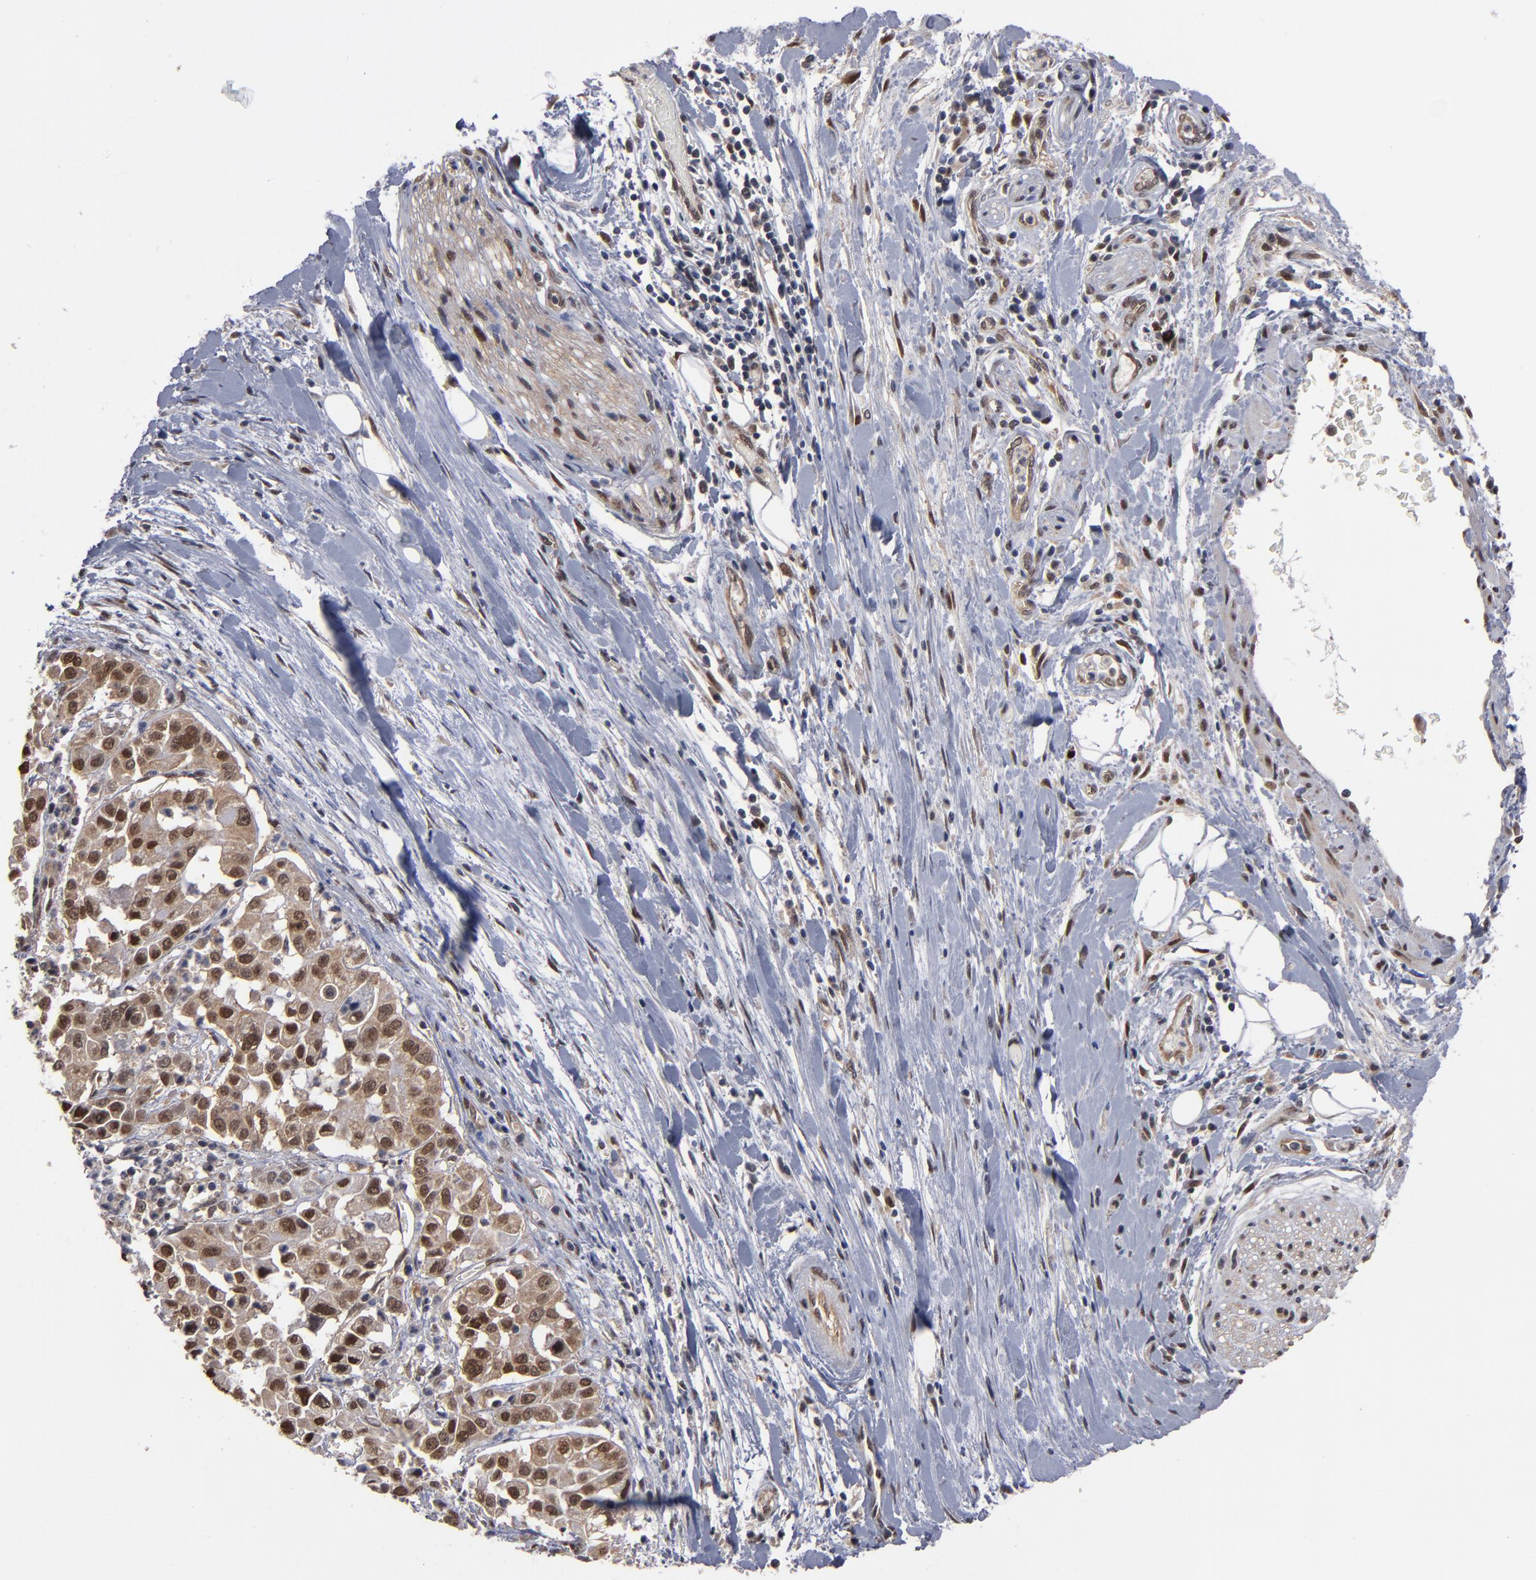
{"staining": {"intensity": "weak", "quantity": ">75%", "location": "cytoplasmic/membranous,nuclear"}, "tissue": "pancreatic cancer", "cell_type": "Tumor cells", "image_type": "cancer", "snomed": [{"axis": "morphology", "description": "Adenocarcinoma, NOS"}, {"axis": "topography", "description": "Pancreas"}], "caption": "Tumor cells exhibit low levels of weak cytoplasmic/membranous and nuclear positivity in approximately >75% of cells in pancreatic cancer (adenocarcinoma). The protein of interest is stained brown, and the nuclei are stained in blue (DAB IHC with brightfield microscopy, high magnification).", "gene": "HUWE1", "patient": {"sex": "female", "age": 52}}